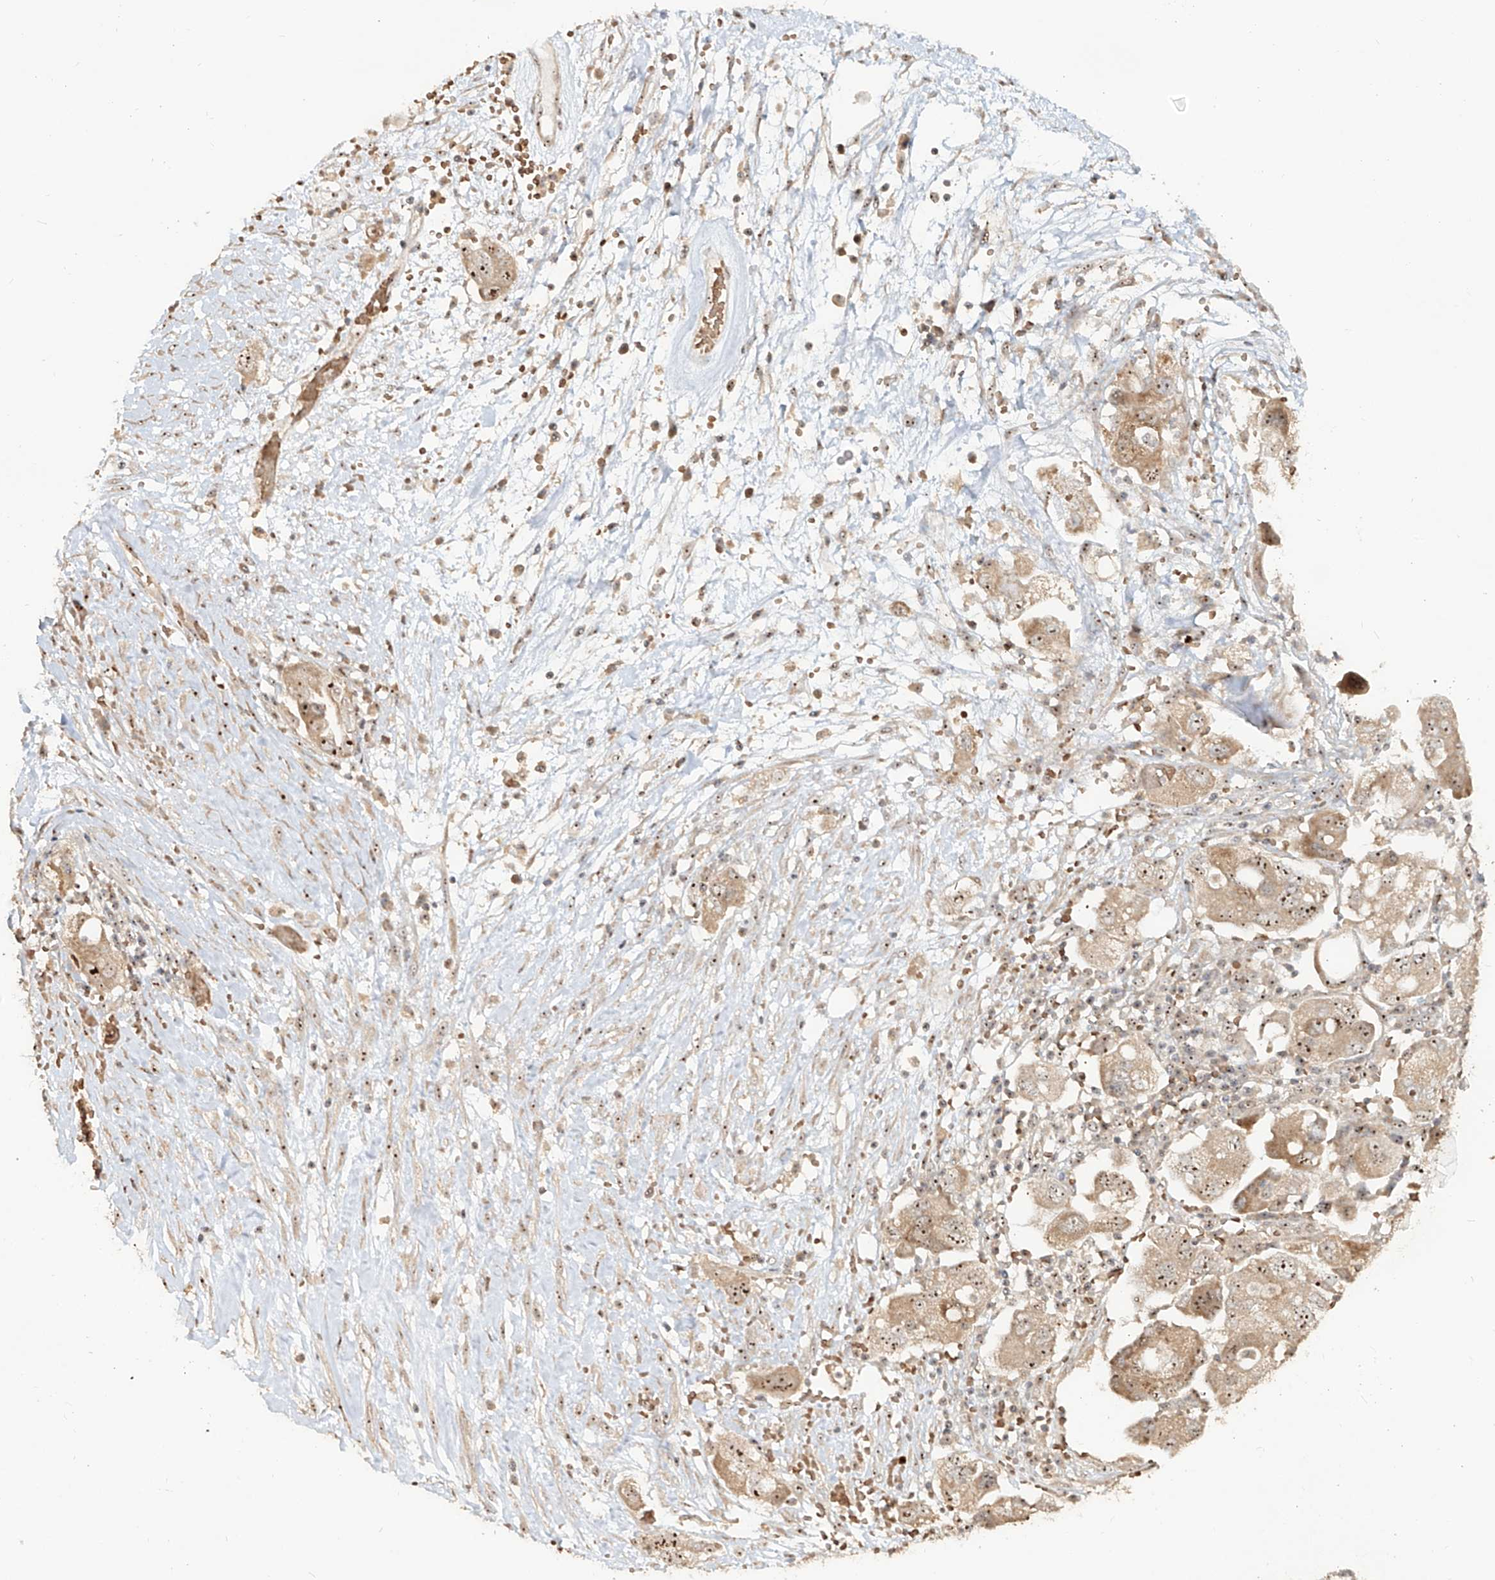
{"staining": {"intensity": "moderate", "quantity": ">75%", "location": "cytoplasmic/membranous,nuclear"}, "tissue": "ovarian cancer", "cell_type": "Tumor cells", "image_type": "cancer", "snomed": [{"axis": "morphology", "description": "Carcinoma, NOS"}, {"axis": "morphology", "description": "Cystadenocarcinoma, serous, NOS"}, {"axis": "topography", "description": "Ovary"}], "caption": "Immunohistochemistry image of ovarian cancer stained for a protein (brown), which demonstrates medium levels of moderate cytoplasmic/membranous and nuclear positivity in approximately >75% of tumor cells.", "gene": "BYSL", "patient": {"sex": "female", "age": 69}}